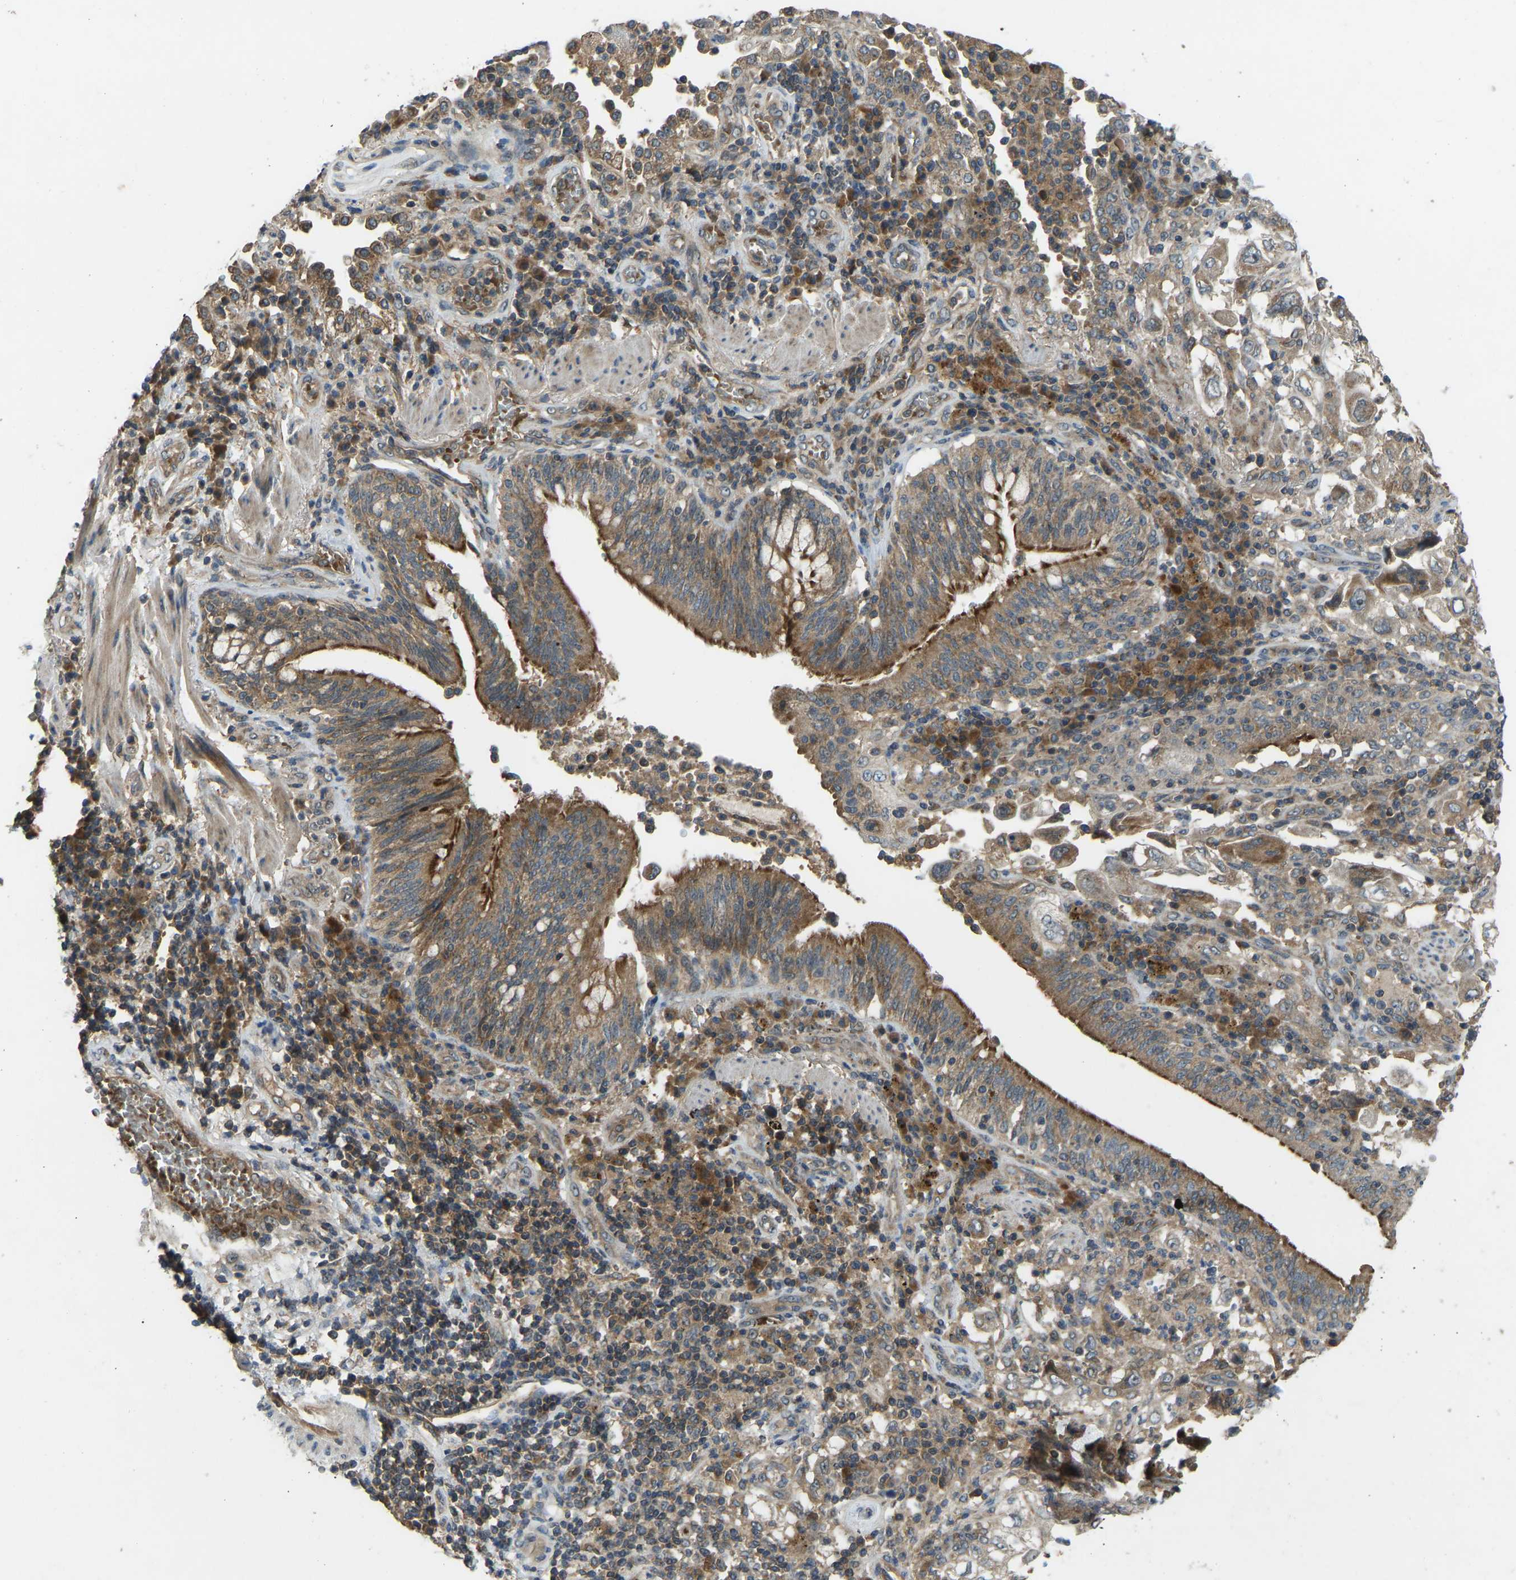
{"staining": {"intensity": "moderate", "quantity": "25%-75%", "location": "cytoplasmic/membranous"}, "tissue": "lung cancer", "cell_type": "Tumor cells", "image_type": "cancer", "snomed": [{"axis": "morphology", "description": "Adenocarcinoma, NOS"}, {"axis": "topography", "description": "Lung"}], "caption": "The image reveals staining of adenocarcinoma (lung), revealing moderate cytoplasmic/membranous protein expression (brown color) within tumor cells. (DAB IHC with brightfield microscopy, high magnification).", "gene": "ZNF71", "patient": {"sex": "male", "age": 64}}